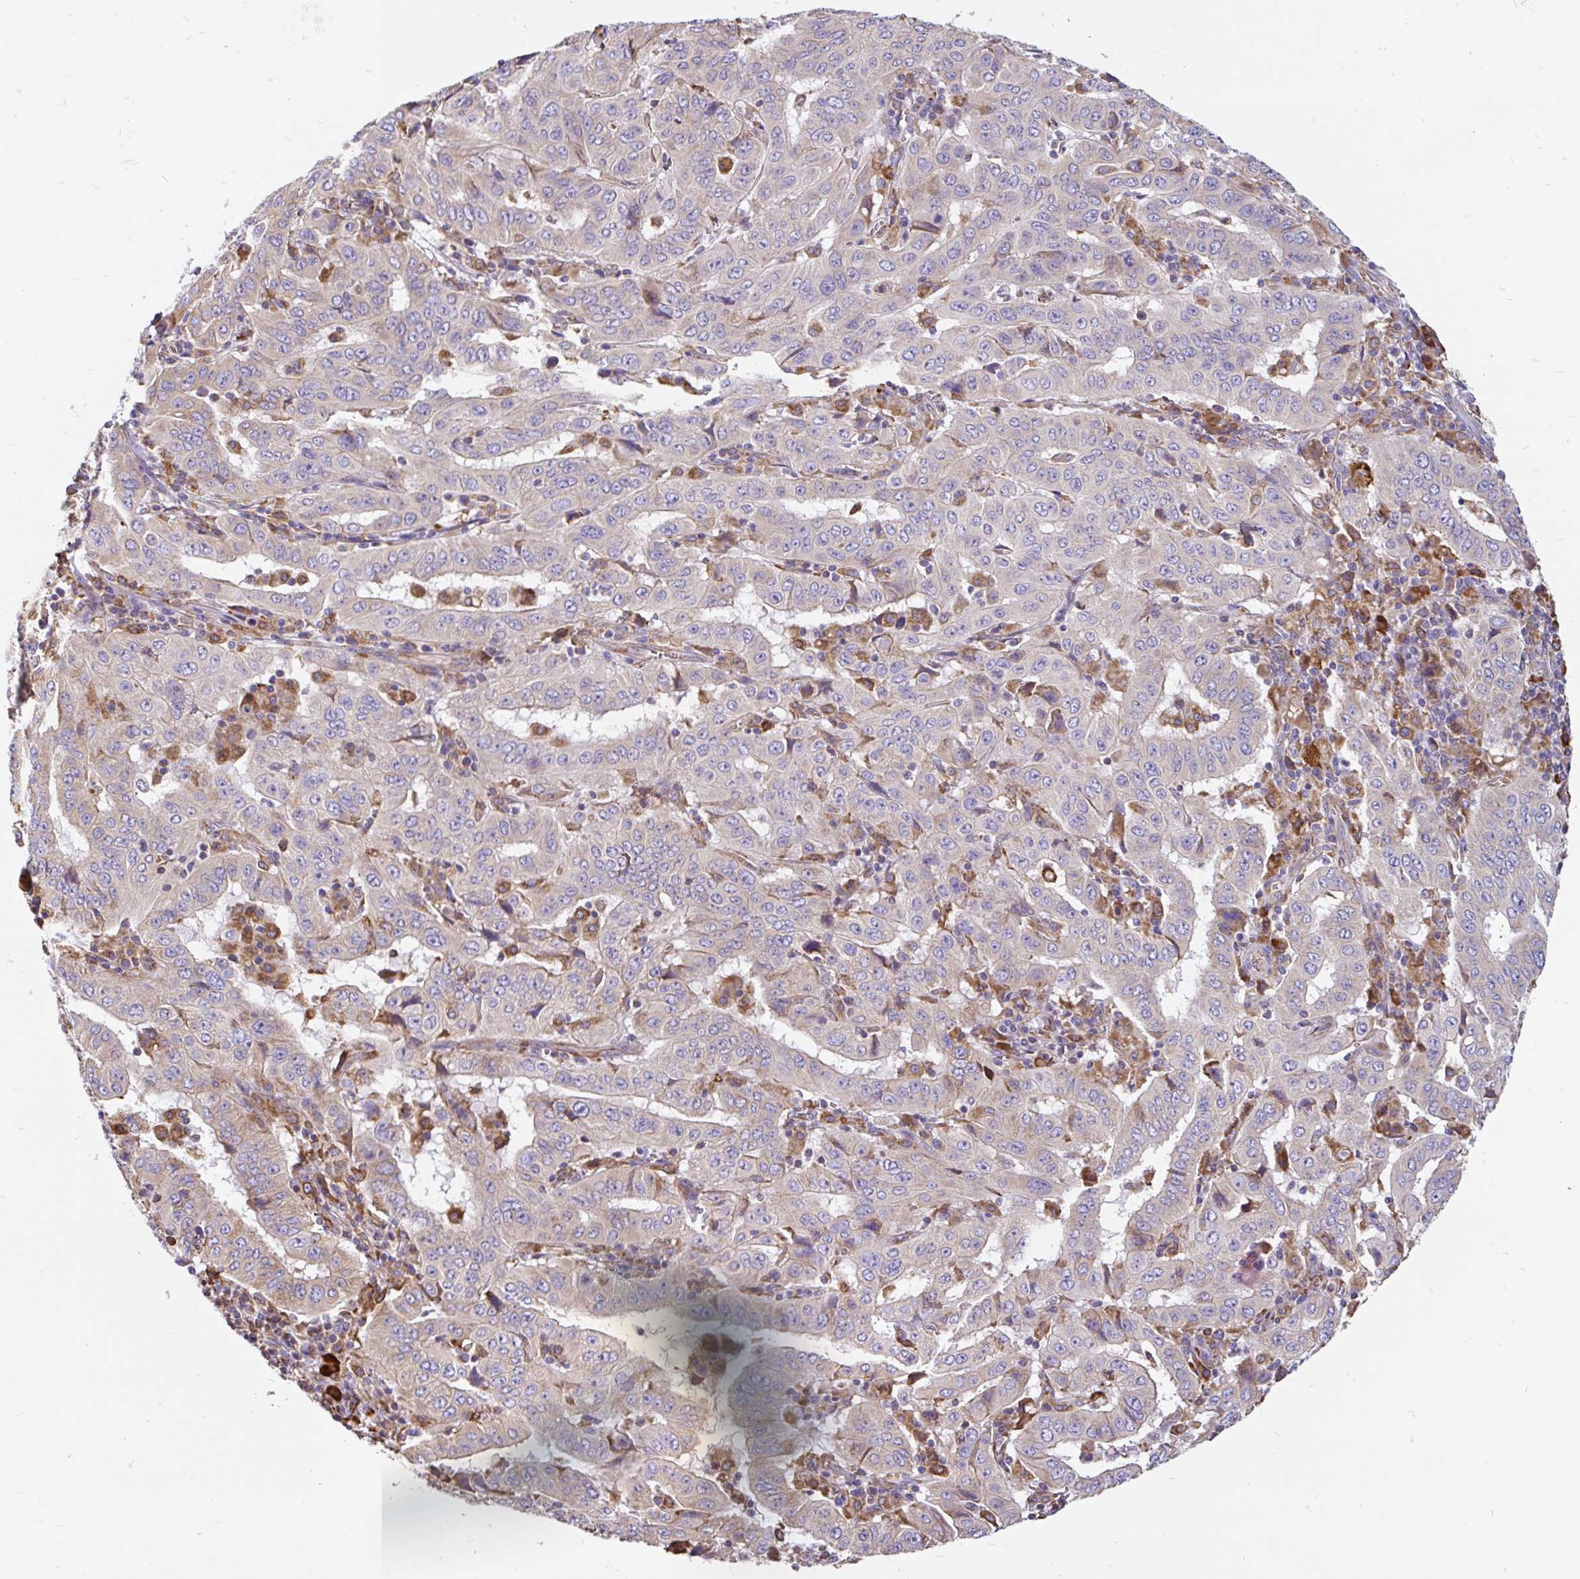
{"staining": {"intensity": "weak", "quantity": "<25%", "location": "cytoplasmic/membranous"}, "tissue": "pancreatic cancer", "cell_type": "Tumor cells", "image_type": "cancer", "snomed": [{"axis": "morphology", "description": "Adenocarcinoma, NOS"}, {"axis": "topography", "description": "Pancreas"}], "caption": "The image reveals no staining of tumor cells in pancreatic cancer.", "gene": "EML5", "patient": {"sex": "male", "age": 63}}